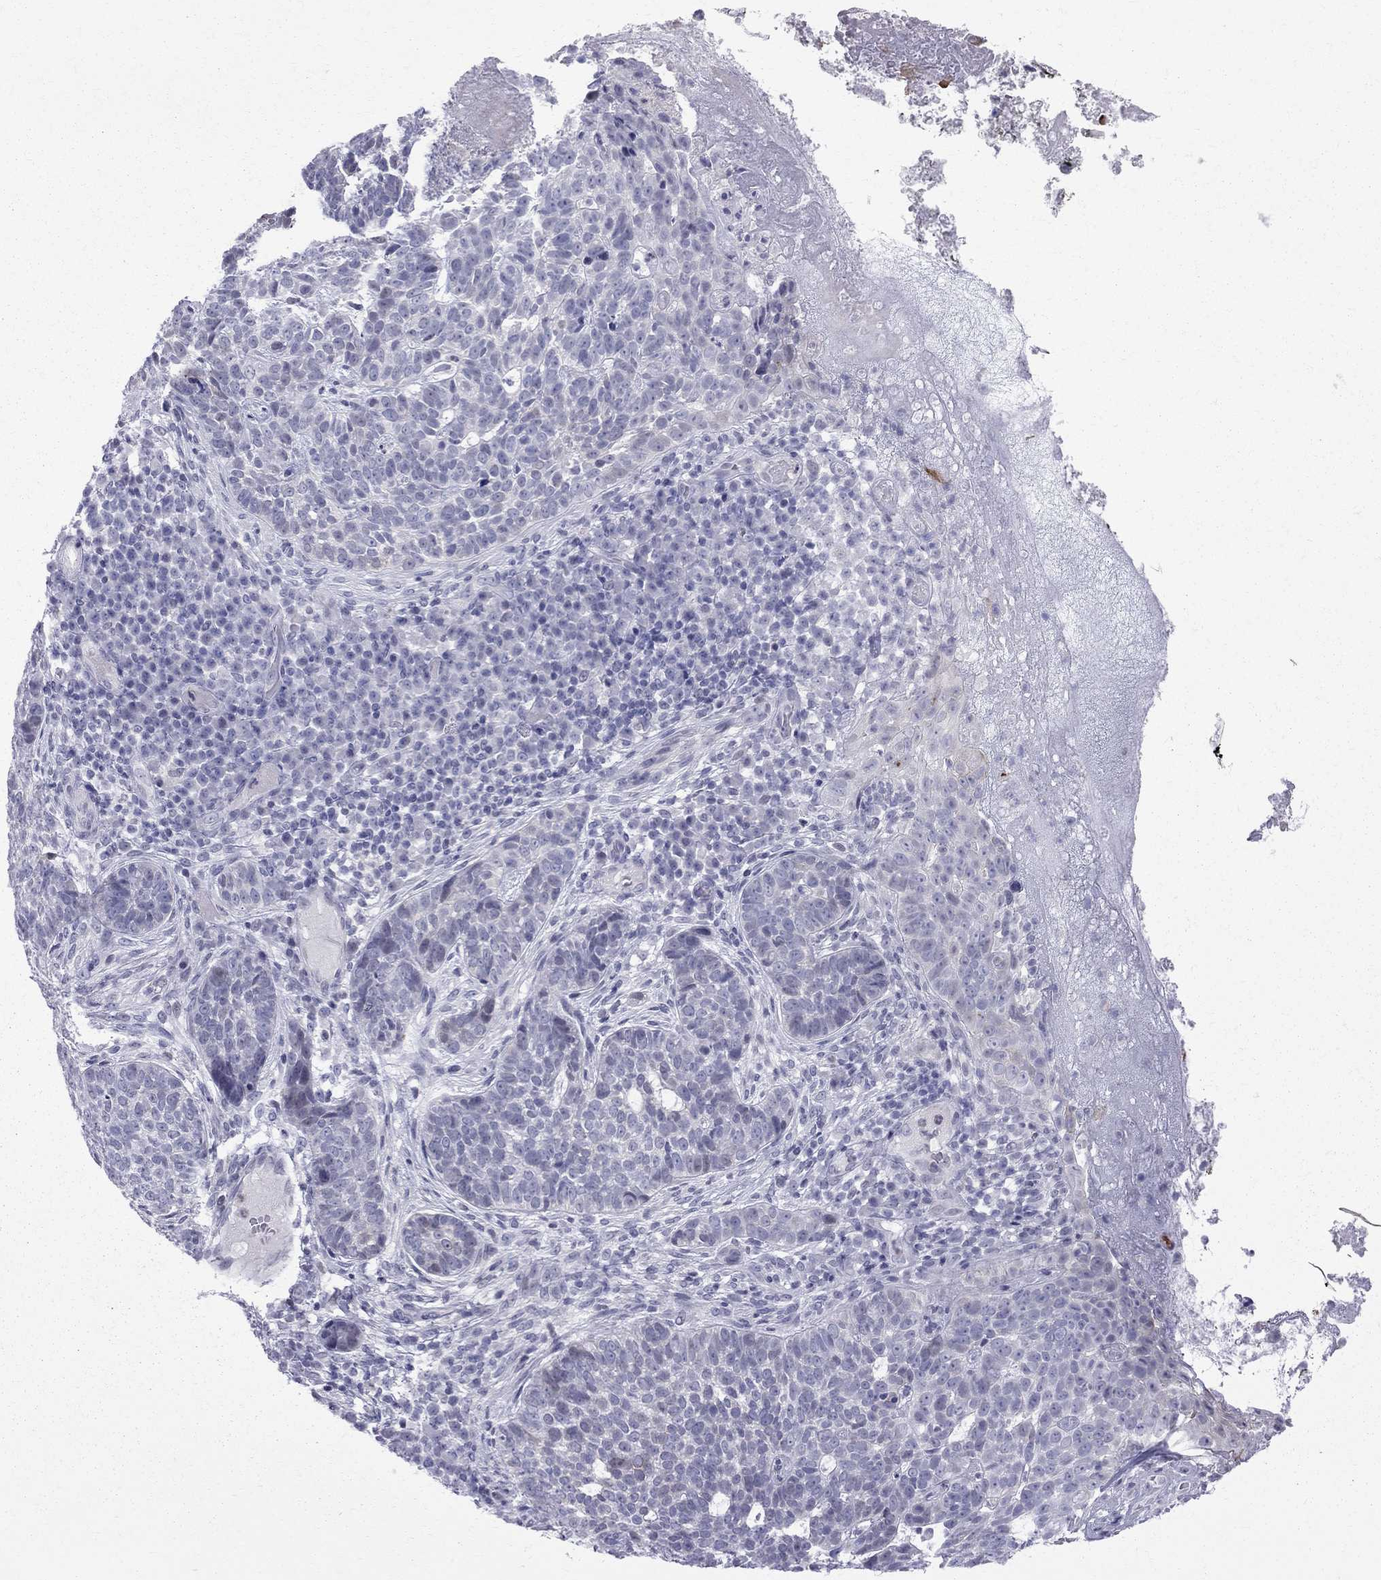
{"staining": {"intensity": "moderate", "quantity": "<25%", "location": "cytoplasmic/membranous"}, "tissue": "skin cancer", "cell_type": "Tumor cells", "image_type": "cancer", "snomed": [{"axis": "morphology", "description": "Basal cell carcinoma"}, {"axis": "topography", "description": "Skin"}], "caption": "Immunohistochemical staining of human skin cancer (basal cell carcinoma) reveals moderate cytoplasmic/membranous protein positivity in about <25% of tumor cells. (IHC, brightfield microscopy, high magnification).", "gene": "MUC15", "patient": {"sex": "female", "age": 69}}